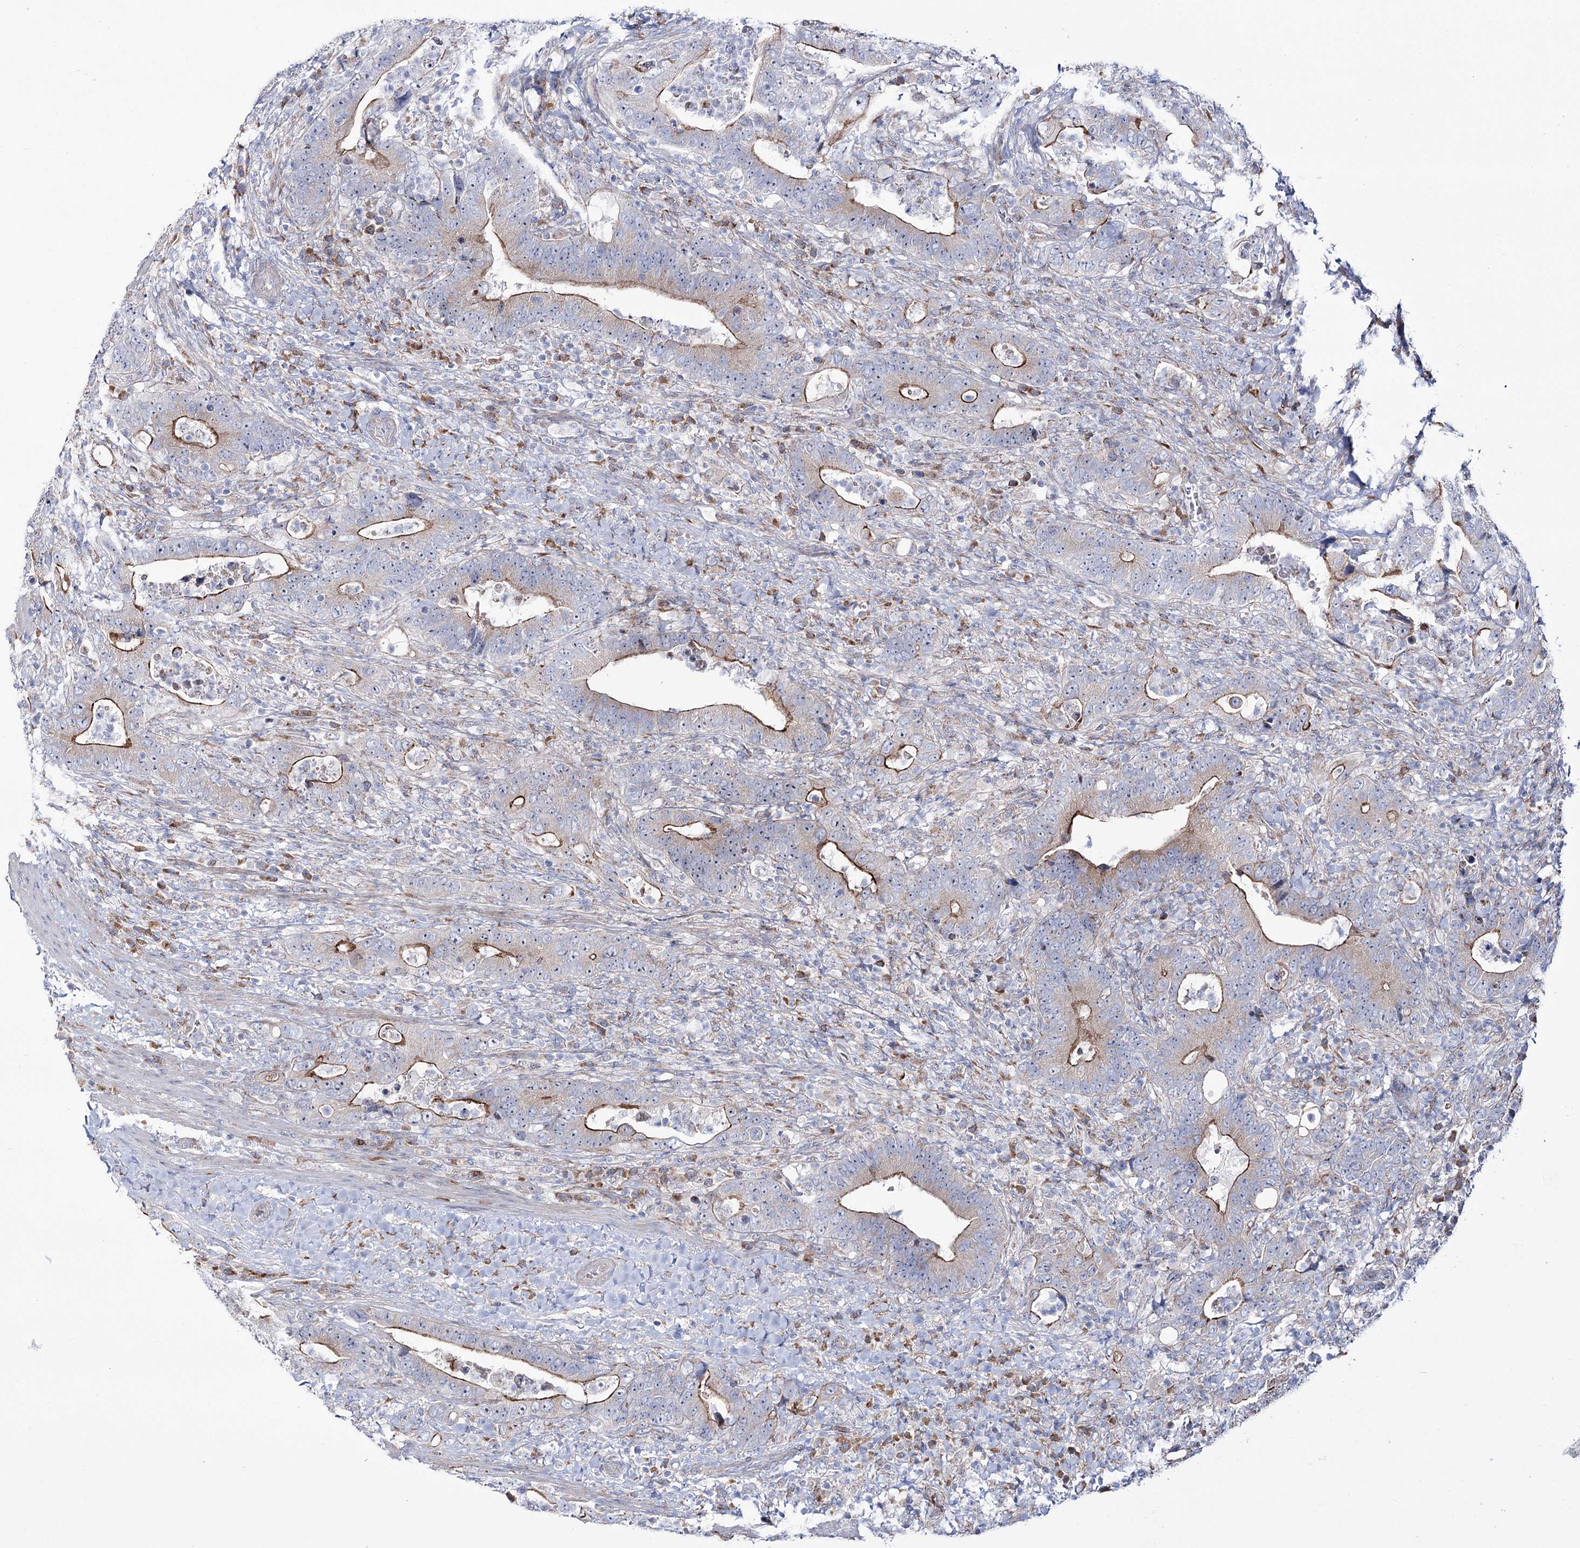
{"staining": {"intensity": "moderate", "quantity": "<25%", "location": "cytoplasmic/membranous"}, "tissue": "colorectal cancer", "cell_type": "Tumor cells", "image_type": "cancer", "snomed": [{"axis": "morphology", "description": "Adenocarcinoma, NOS"}, {"axis": "topography", "description": "Colon"}], "caption": "Protein staining of adenocarcinoma (colorectal) tissue reveals moderate cytoplasmic/membranous positivity in approximately <25% of tumor cells.", "gene": "METTL5", "patient": {"sex": "female", "age": 75}}